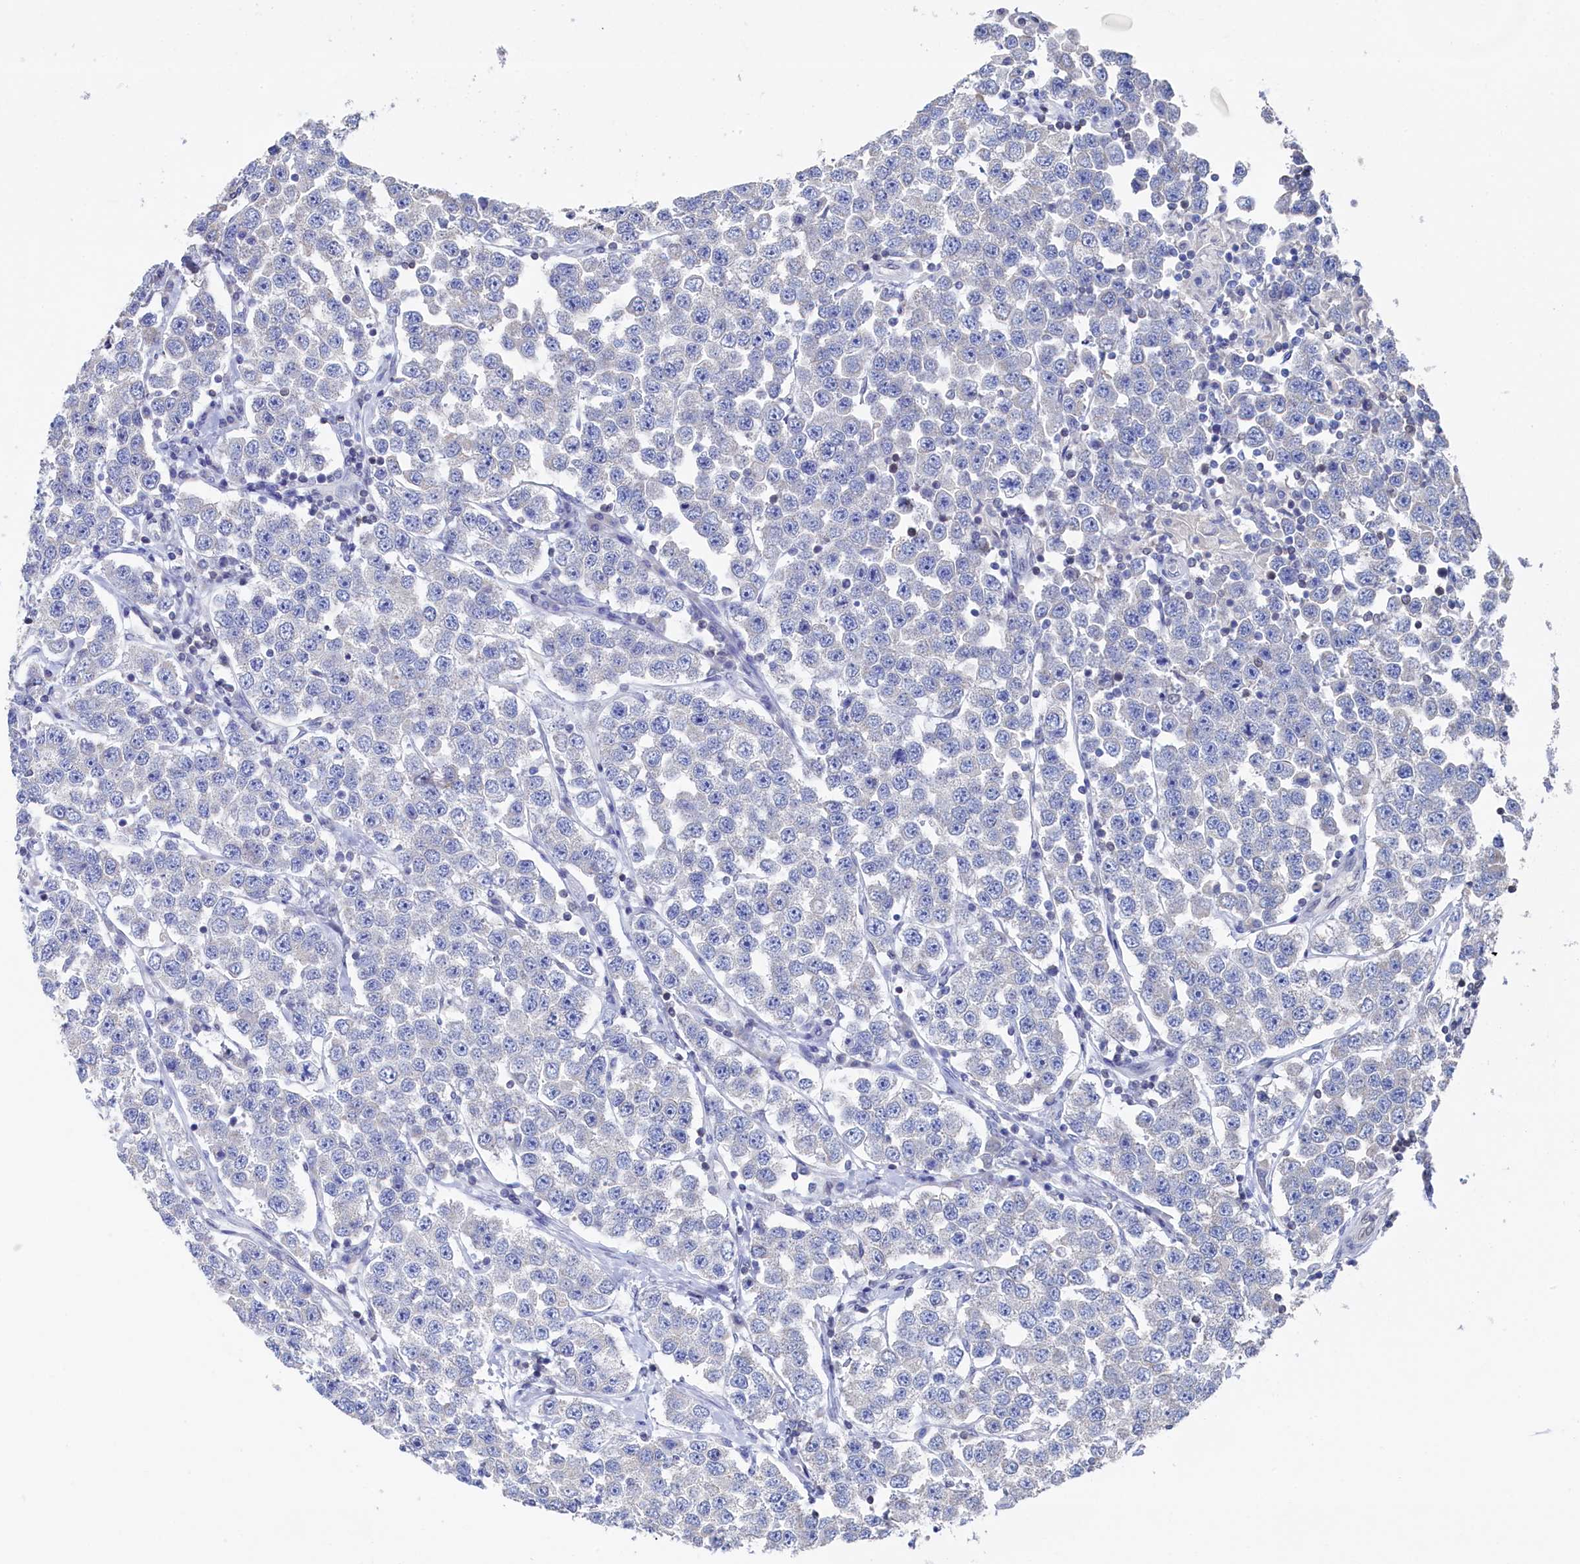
{"staining": {"intensity": "negative", "quantity": "none", "location": "none"}, "tissue": "testis cancer", "cell_type": "Tumor cells", "image_type": "cancer", "snomed": [{"axis": "morphology", "description": "Seminoma, NOS"}, {"axis": "topography", "description": "Testis"}], "caption": "IHC micrograph of testis seminoma stained for a protein (brown), which demonstrates no positivity in tumor cells. The staining was performed using DAB to visualize the protein expression in brown, while the nuclei were stained in blue with hematoxylin (Magnification: 20x).", "gene": "C11orf54", "patient": {"sex": "male", "age": 28}}